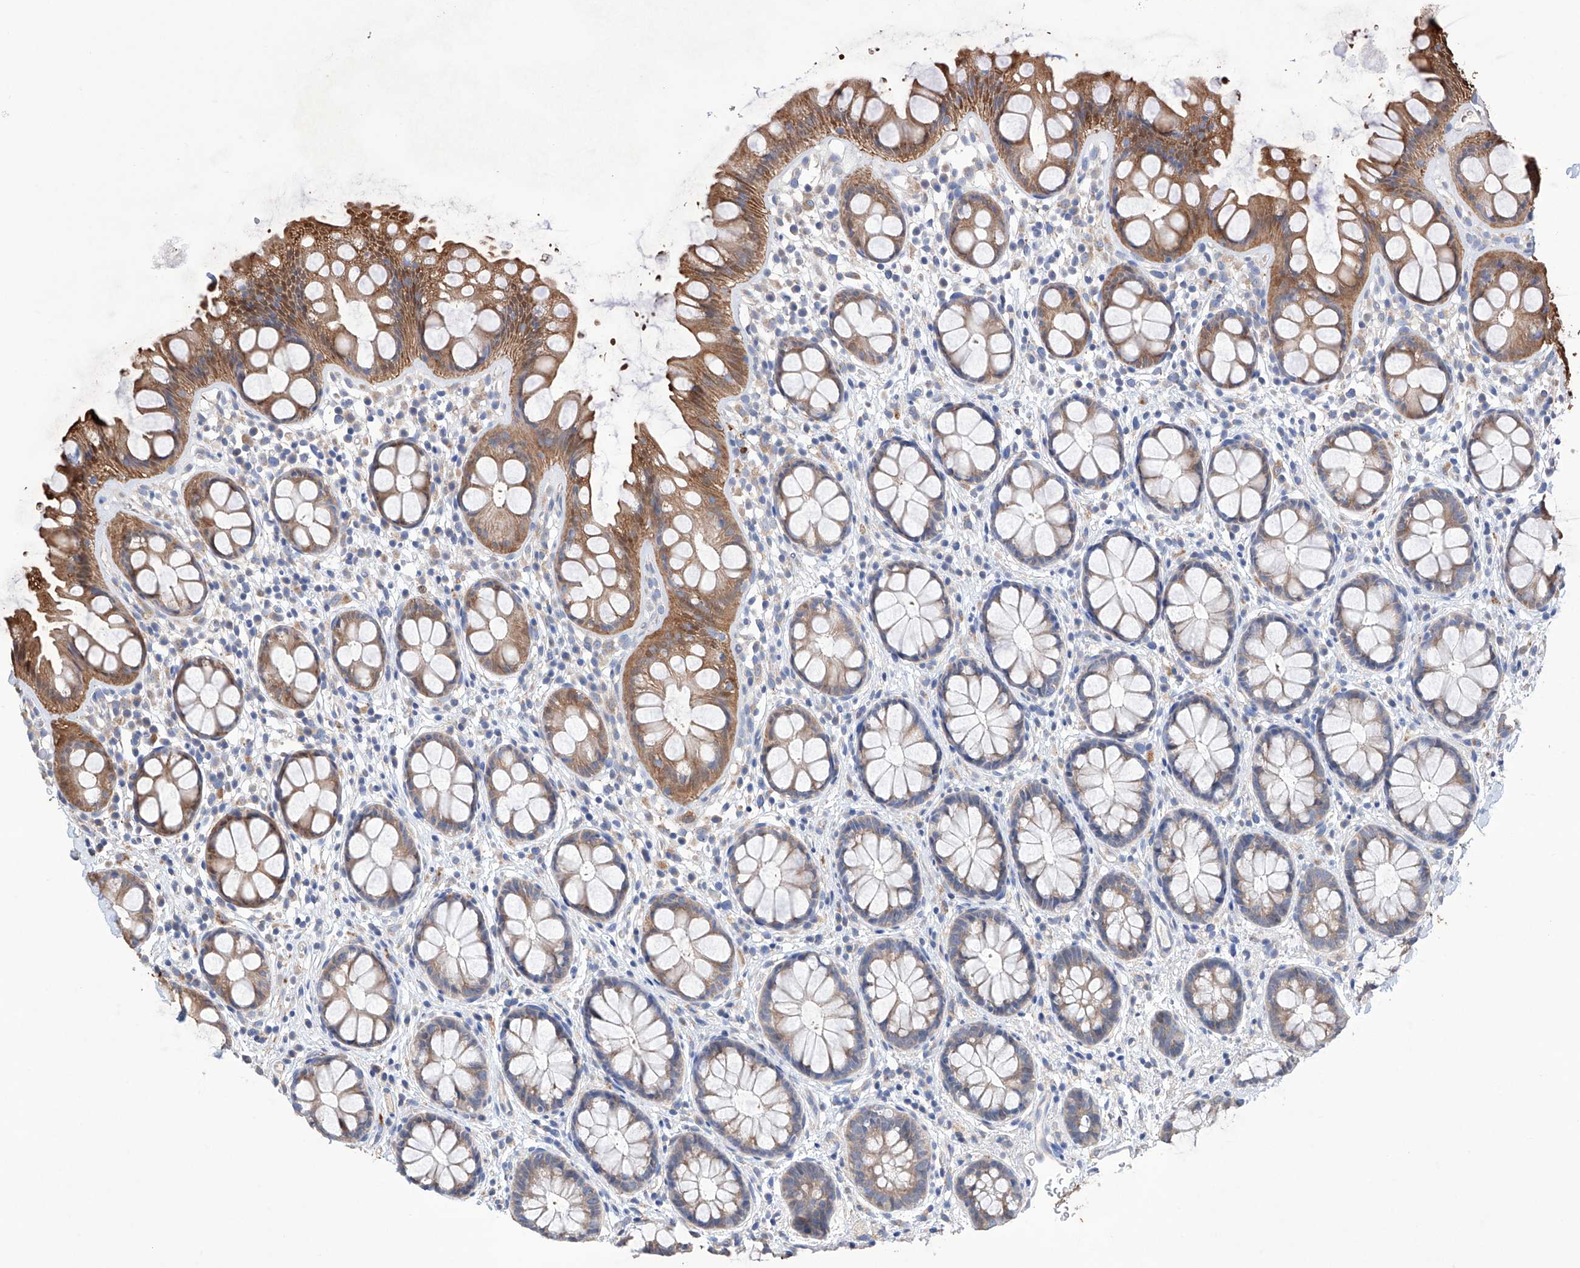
{"staining": {"intensity": "moderate", "quantity": "25%-75%", "location": "cytoplasmic/membranous"}, "tissue": "rectum", "cell_type": "Glandular cells", "image_type": "normal", "snomed": [{"axis": "morphology", "description": "Normal tissue, NOS"}, {"axis": "topography", "description": "Rectum"}], "caption": "High-magnification brightfield microscopy of benign rectum stained with DAB (brown) and counterstained with hematoxylin (blue). glandular cells exhibit moderate cytoplasmic/membranous positivity is seen in approximately25%-75% of cells. The staining was performed using DAB (3,3'-diaminobenzidine), with brown indicating positive protein expression. Nuclei are stained blue with hematoxylin.", "gene": "AFG1L", "patient": {"sex": "female", "age": 65}}